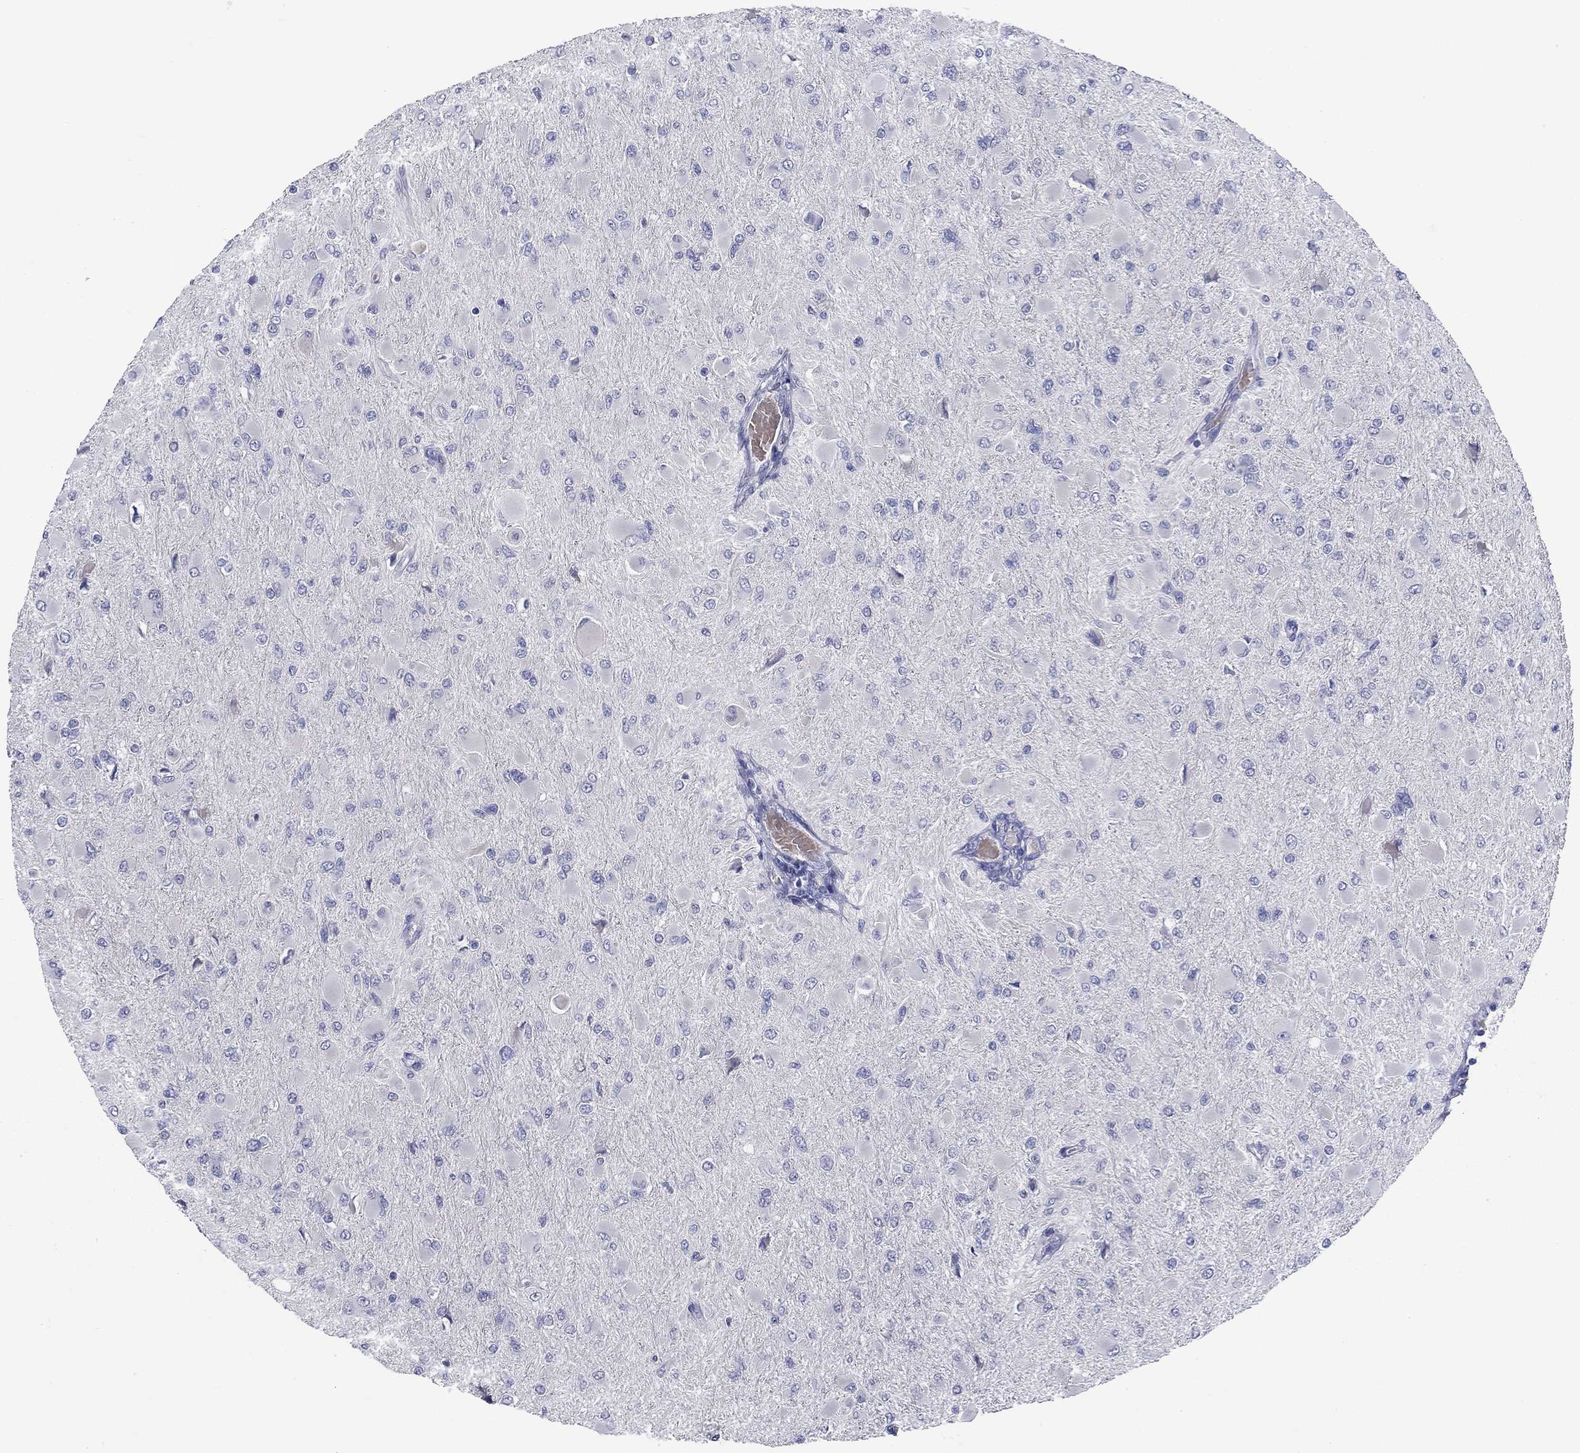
{"staining": {"intensity": "negative", "quantity": "none", "location": "none"}, "tissue": "glioma", "cell_type": "Tumor cells", "image_type": "cancer", "snomed": [{"axis": "morphology", "description": "Glioma, malignant, High grade"}, {"axis": "topography", "description": "Cerebral cortex"}], "caption": "Tumor cells show no significant positivity in glioma.", "gene": "UNC119B", "patient": {"sex": "female", "age": 36}}